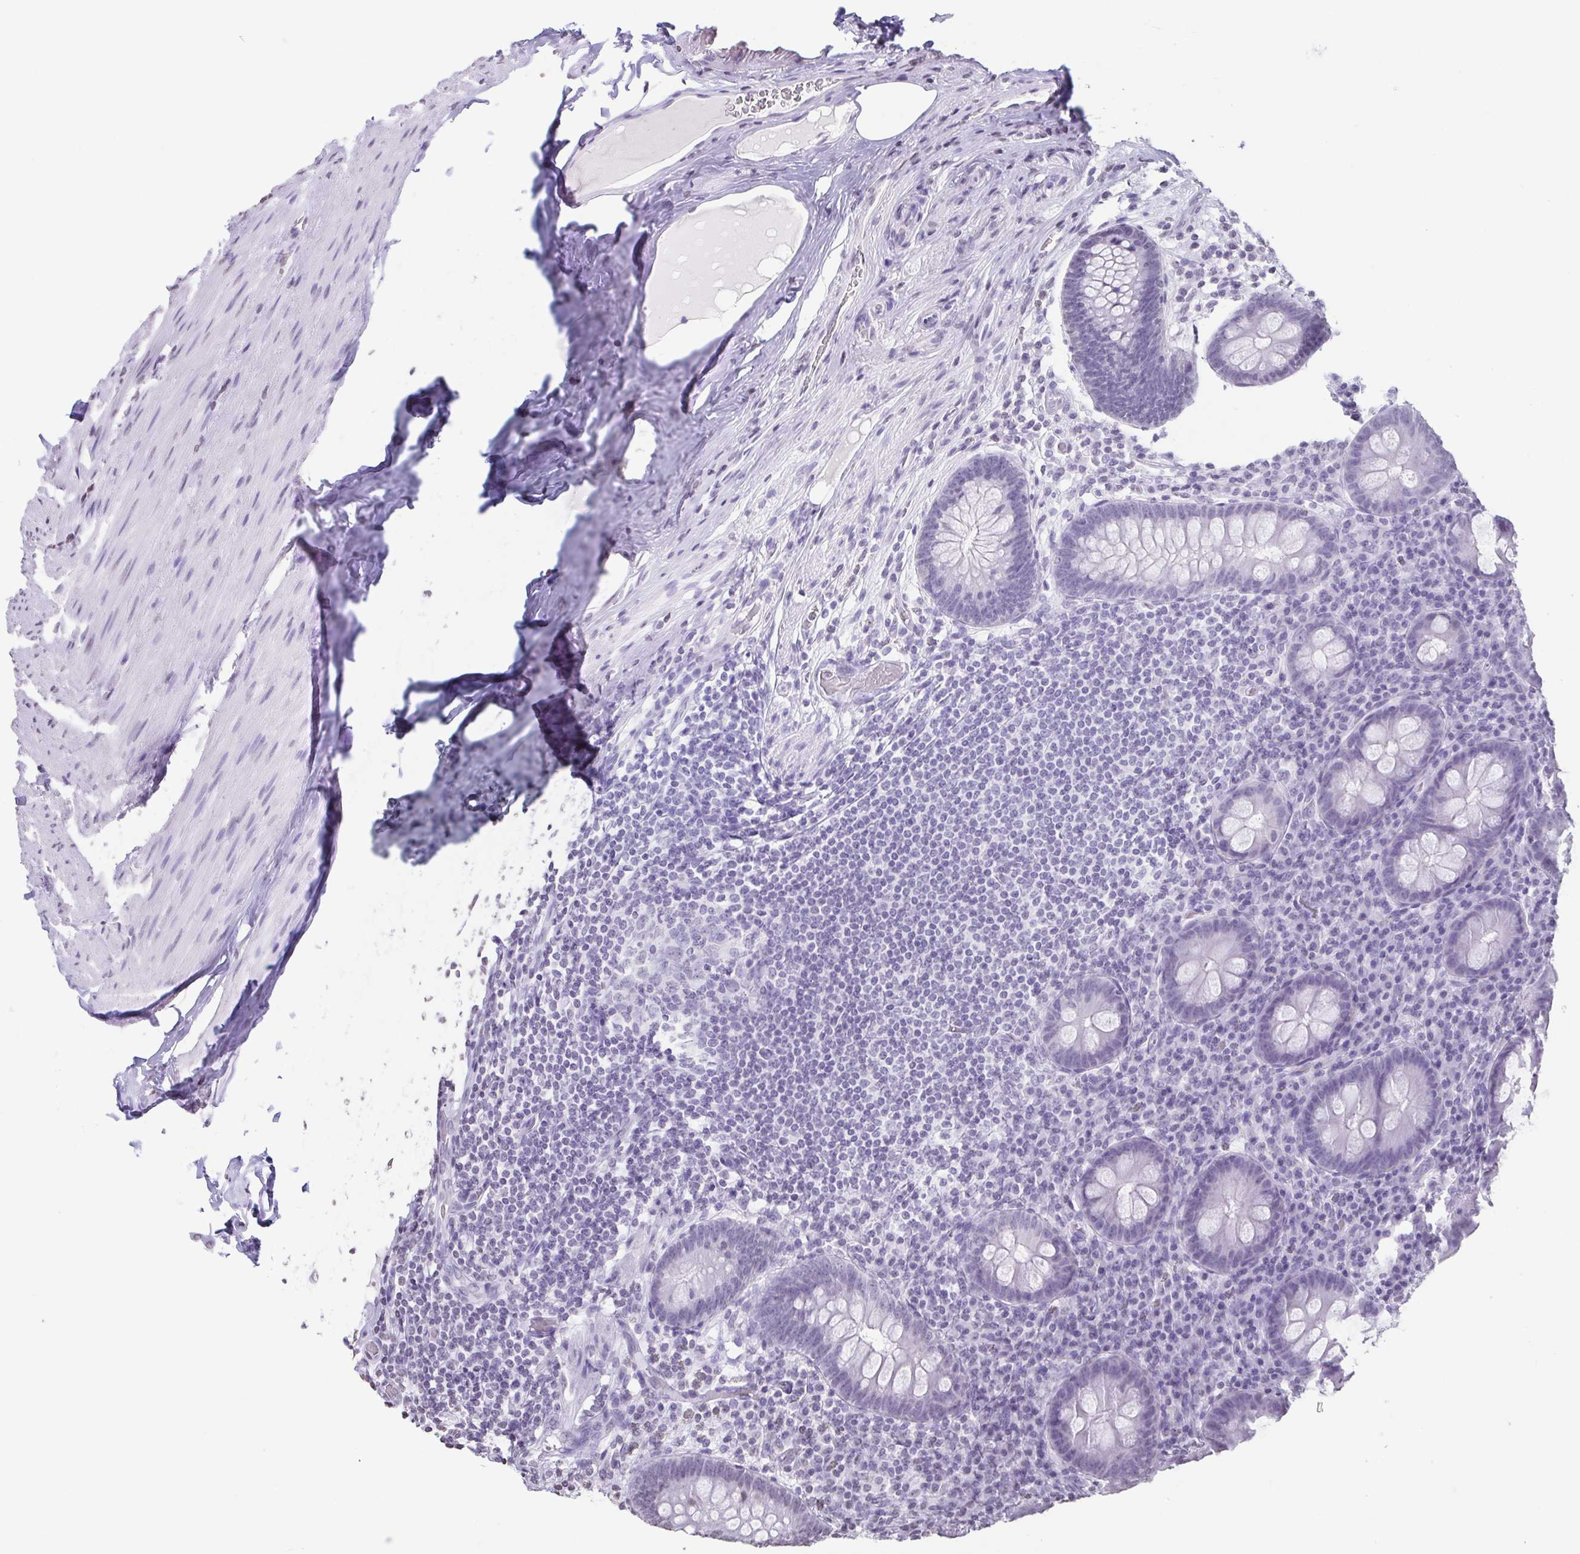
{"staining": {"intensity": "negative", "quantity": "none", "location": "none"}, "tissue": "appendix", "cell_type": "Glandular cells", "image_type": "normal", "snomed": [{"axis": "morphology", "description": "Normal tissue, NOS"}, {"axis": "topography", "description": "Appendix"}], "caption": "Immunohistochemistry (IHC) image of unremarkable appendix: appendix stained with DAB displays no significant protein staining in glandular cells.", "gene": "VCX2", "patient": {"sex": "male", "age": 71}}